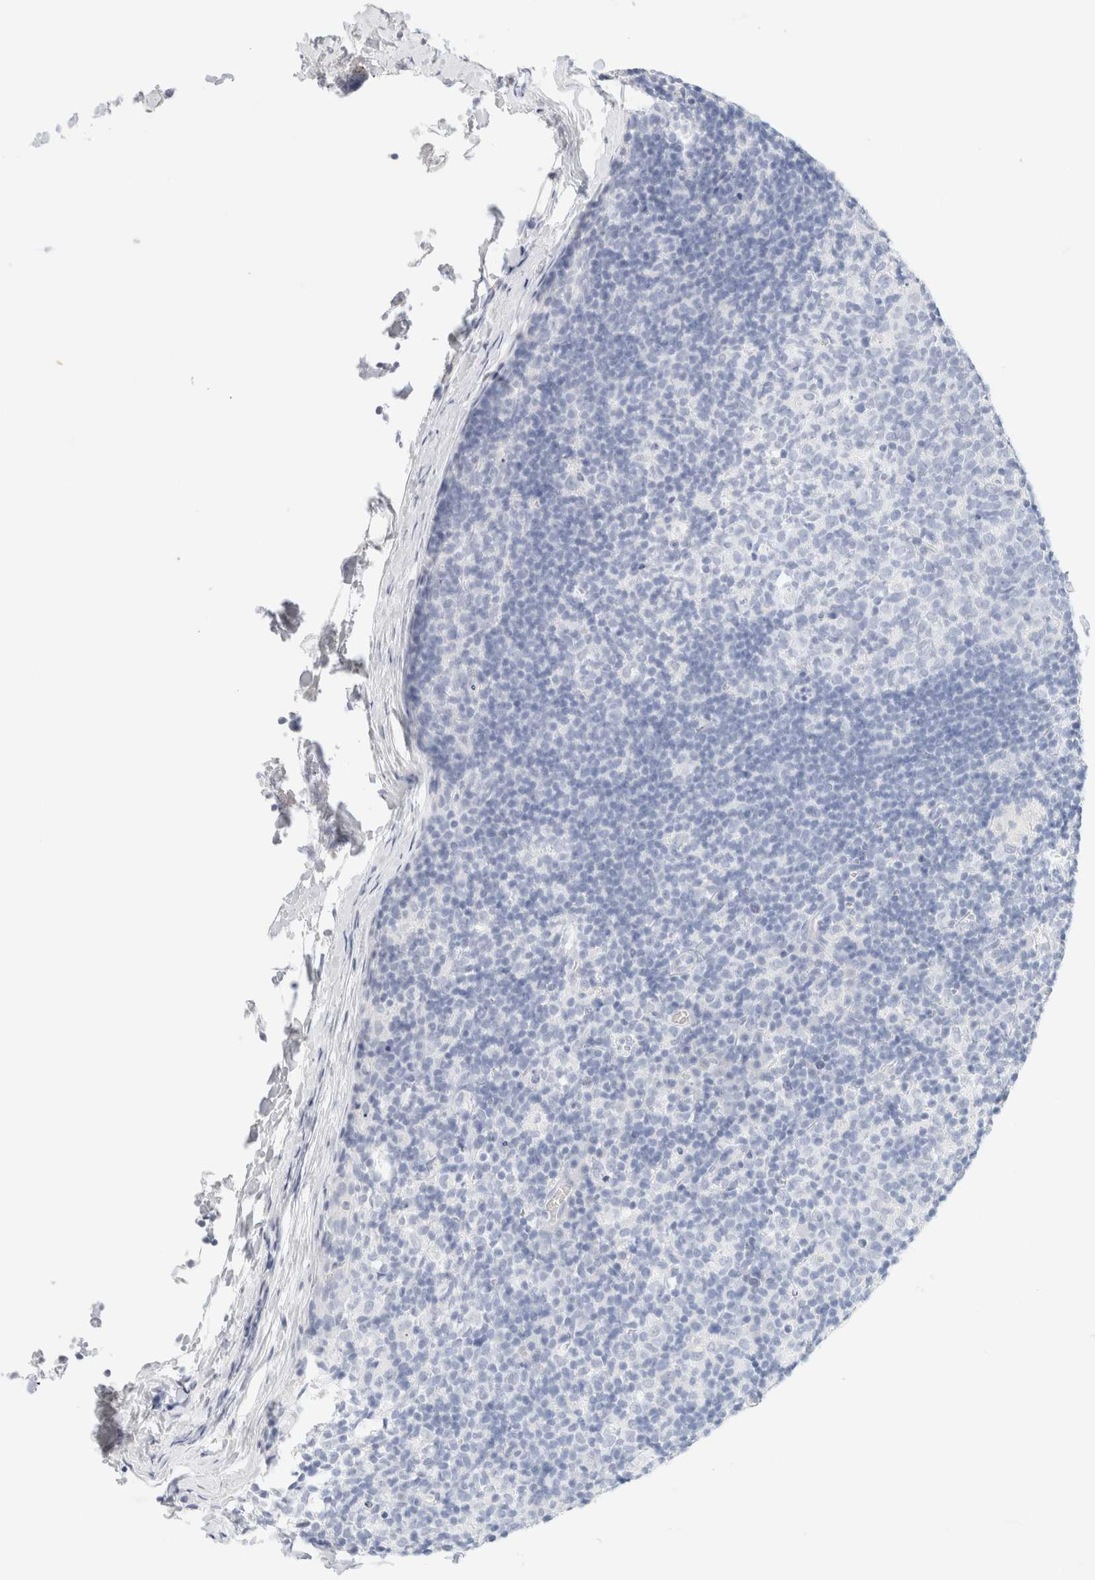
{"staining": {"intensity": "negative", "quantity": "none", "location": "none"}, "tissue": "lymph node", "cell_type": "Germinal center cells", "image_type": "normal", "snomed": [{"axis": "morphology", "description": "Normal tissue, NOS"}, {"axis": "morphology", "description": "Inflammation, NOS"}, {"axis": "topography", "description": "Lymph node"}], "caption": "DAB (3,3'-diaminobenzidine) immunohistochemical staining of unremarkable human lymph node reveals no significant expression in germinal center cells.", "gene": "DPYS", "patient": {"sex": "male", "age": 55}}